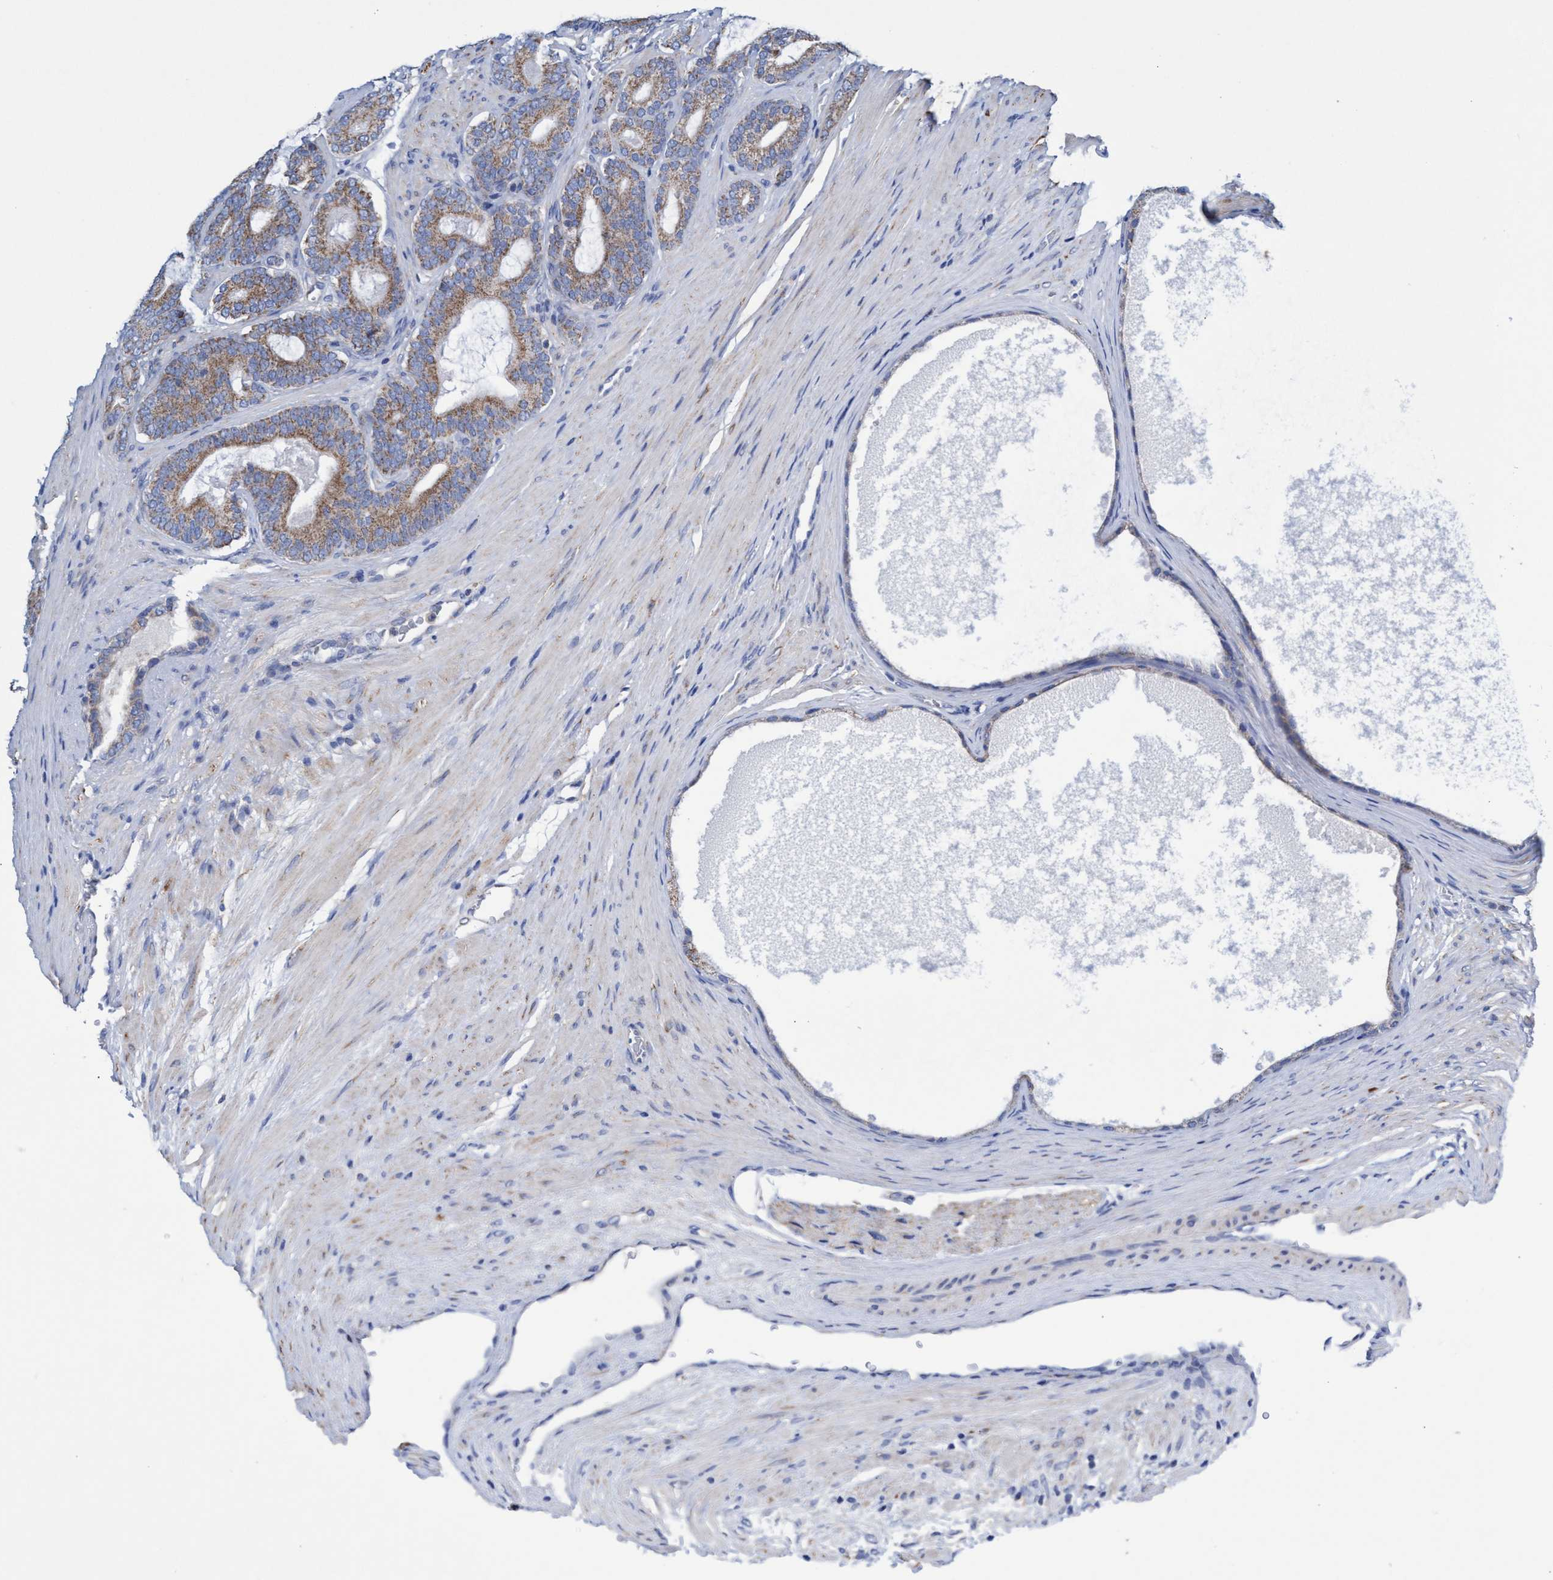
{"staining": {"intensity": "moderate", "quantity": ">75%", "location": "cytoplasmic/membranous"}, "tissue": "prostate cancer", "cell_type": "Tumor cells", "image_type": "cancer", "snomed": [{"axis": "morphology", "description": "Adenocarcinoma, High grade"}, {"axis": "topography", "description": "Prostate"}], "caption": "Immunohistochemistry of human prostate high-grade adenocarcinoma reveals medium levels of moderate cytoplasmic/membranous staining in approximately >75% of tumor cells. Immunohistochemistry (ihc) stains the protein of interest in brown and the nuclei are stained blue.", "gene": "ZNF750", "patient": {"sex": "male", "age": 60}}